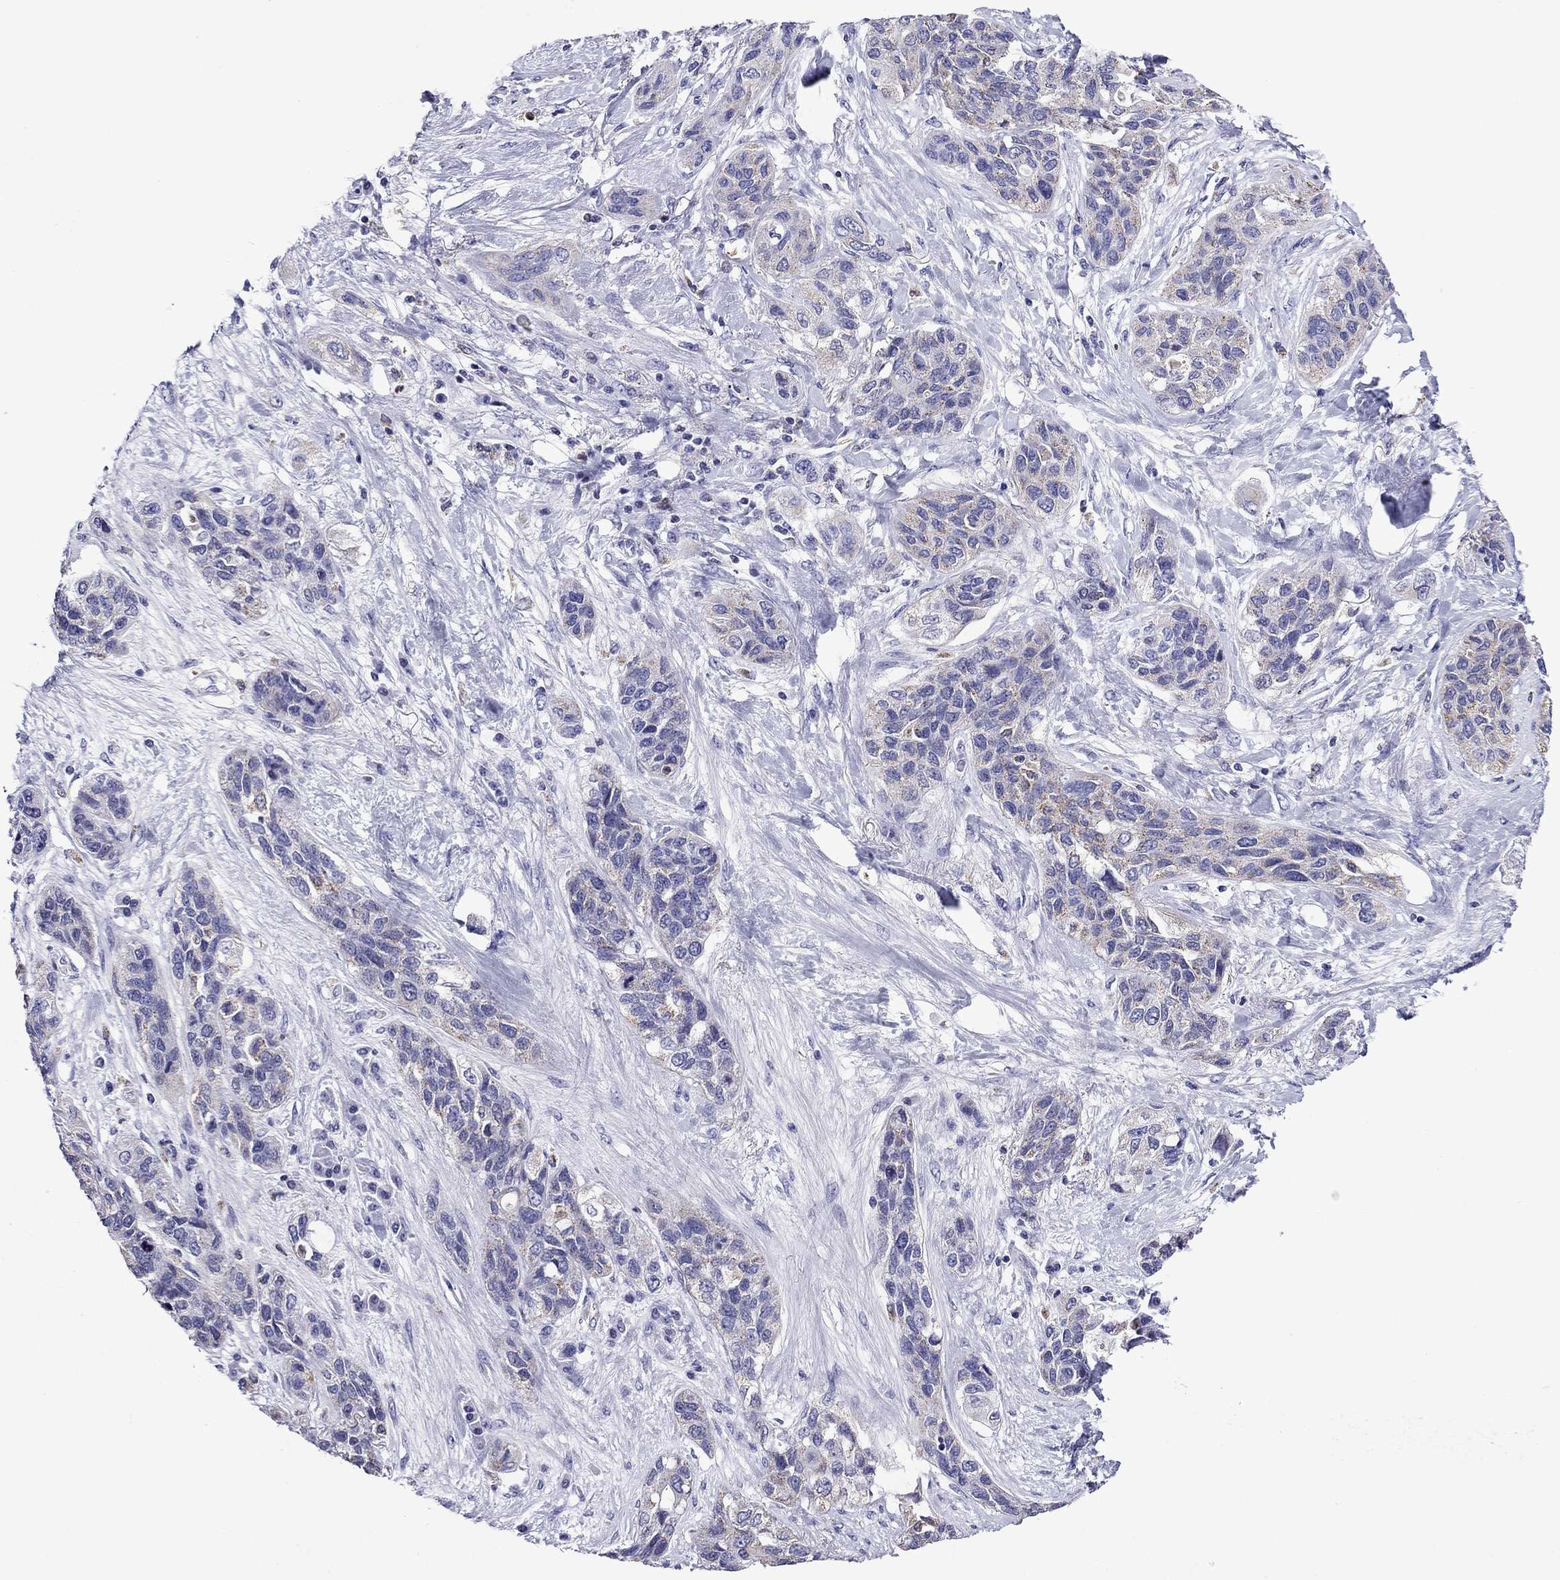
{"staining": {"intensity": "weak", "quantity": "25%-75%", "location": "cytoplasmic/membranous"}, "tissue": "lung cancer", "cell_type": "Tumor cells", "image_type": "cancer", "snomed": [{"axis": "morphology", "description": "Squamous cell carcinoma, NOS"}, {"axis": "topography", "description": "Lung"}], "caption": "IHC photomicrograph of lung cancer stained for a protein (brown), which demonstrates low levels of weak cytoplasmic/membranous positivity in about 25%-75% of tumor cells.", "gene": "SCG2", "patient": {"sex": "female", "age": 70}}